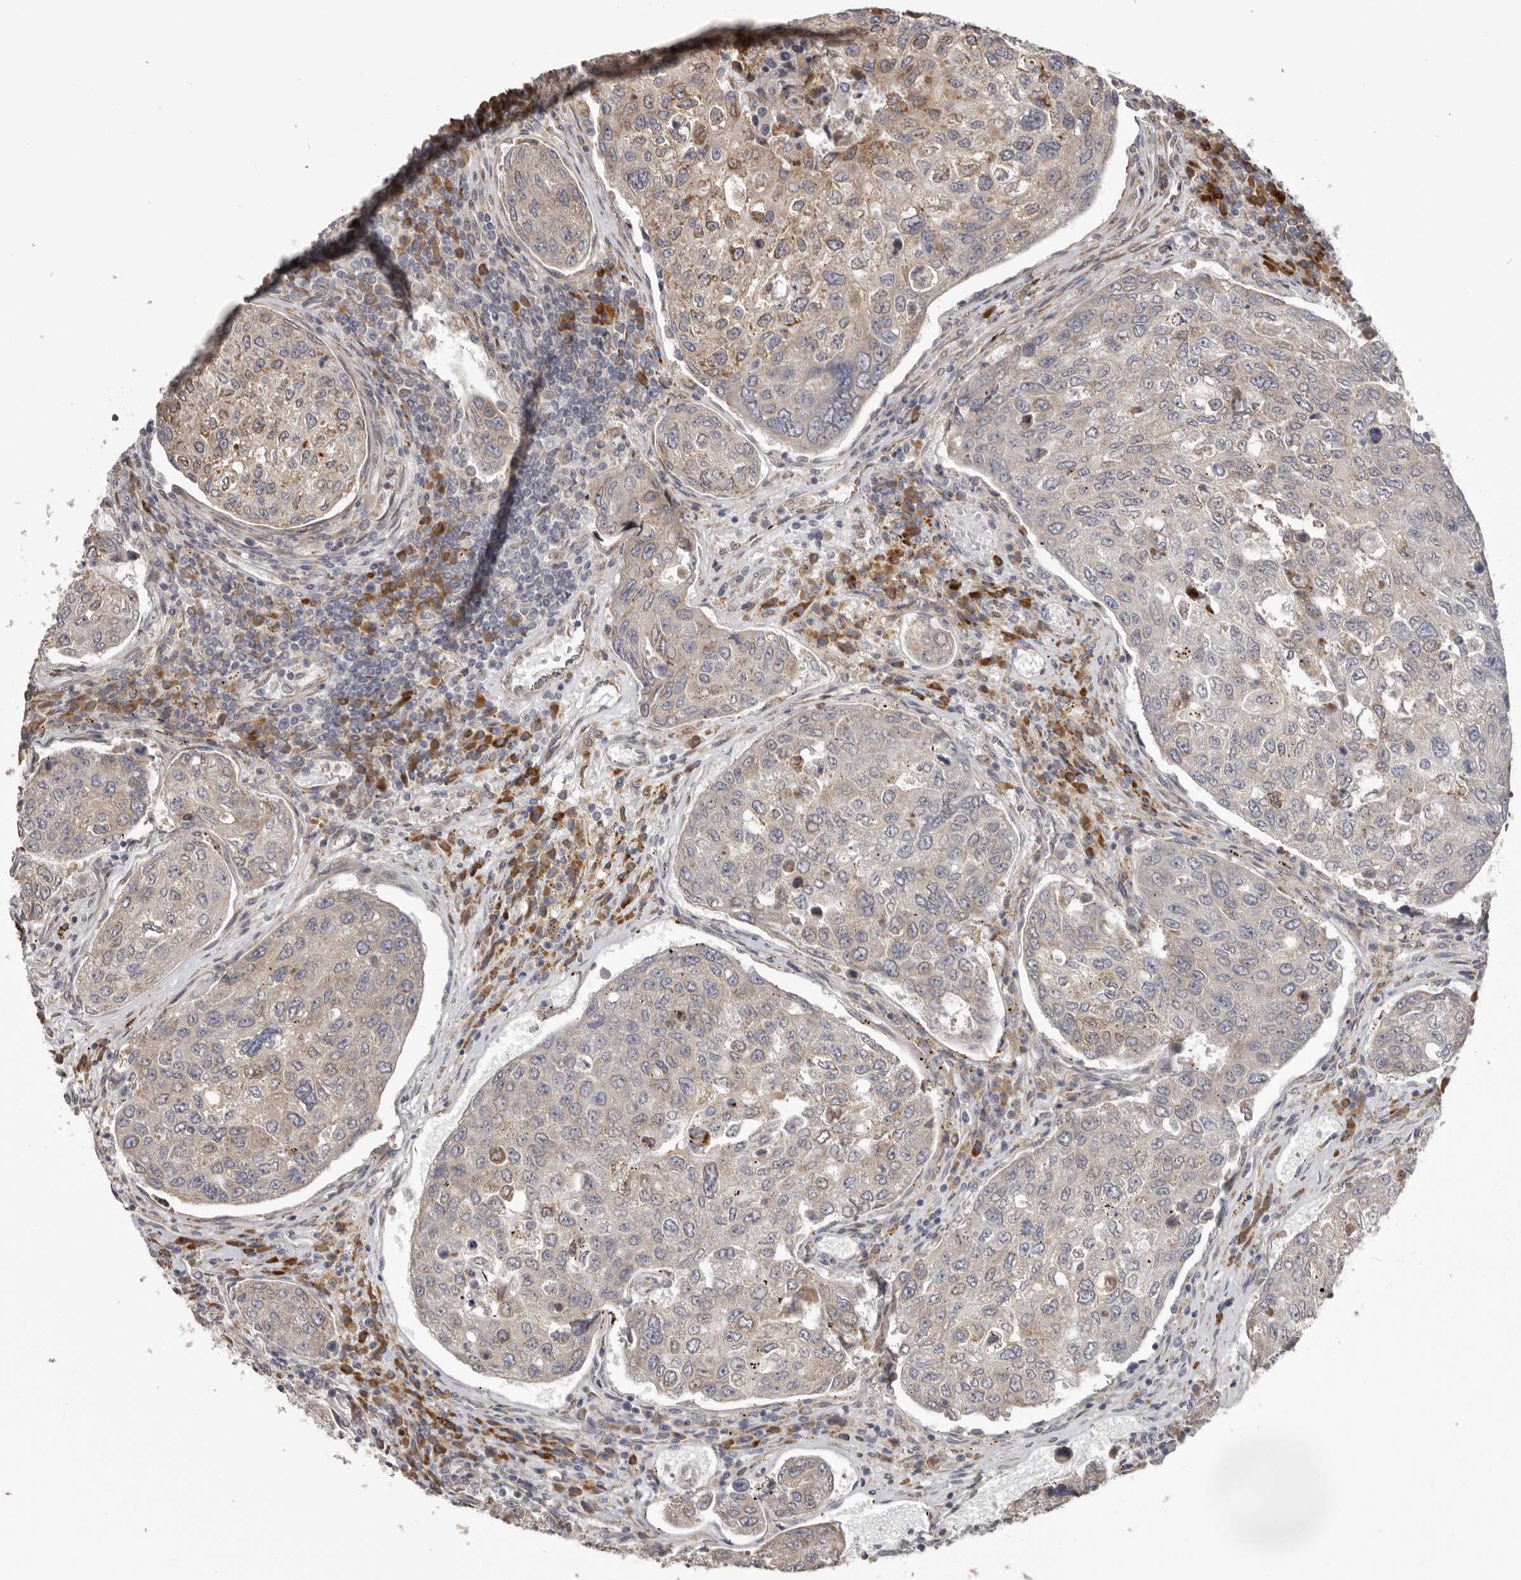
{"staining": {"intensity": "weak", "quantity": "25%-75%", "location": "cytoplasmic/membranous"}, "tissue": "urothelial cancer", "cell_type": "Tumor cells", "image_type": "cancer", "snomed": [{"axis": "morphology", "description": "Urothelial carcinoma, High grade"}, {"axis": "topography", "description": "Lymph node"}, {"axis": "topography", "description": "Urinary bladder"}], "caption": "Urothelial carcinoma (high-grade) was stained to show a protein in brown. There is low levels of weak cytoplasmic/membranous staining in approximately 25%-75% of tumor cells.", "gene": "NUP43", "patient": {"sex": "male", "age": 51}}